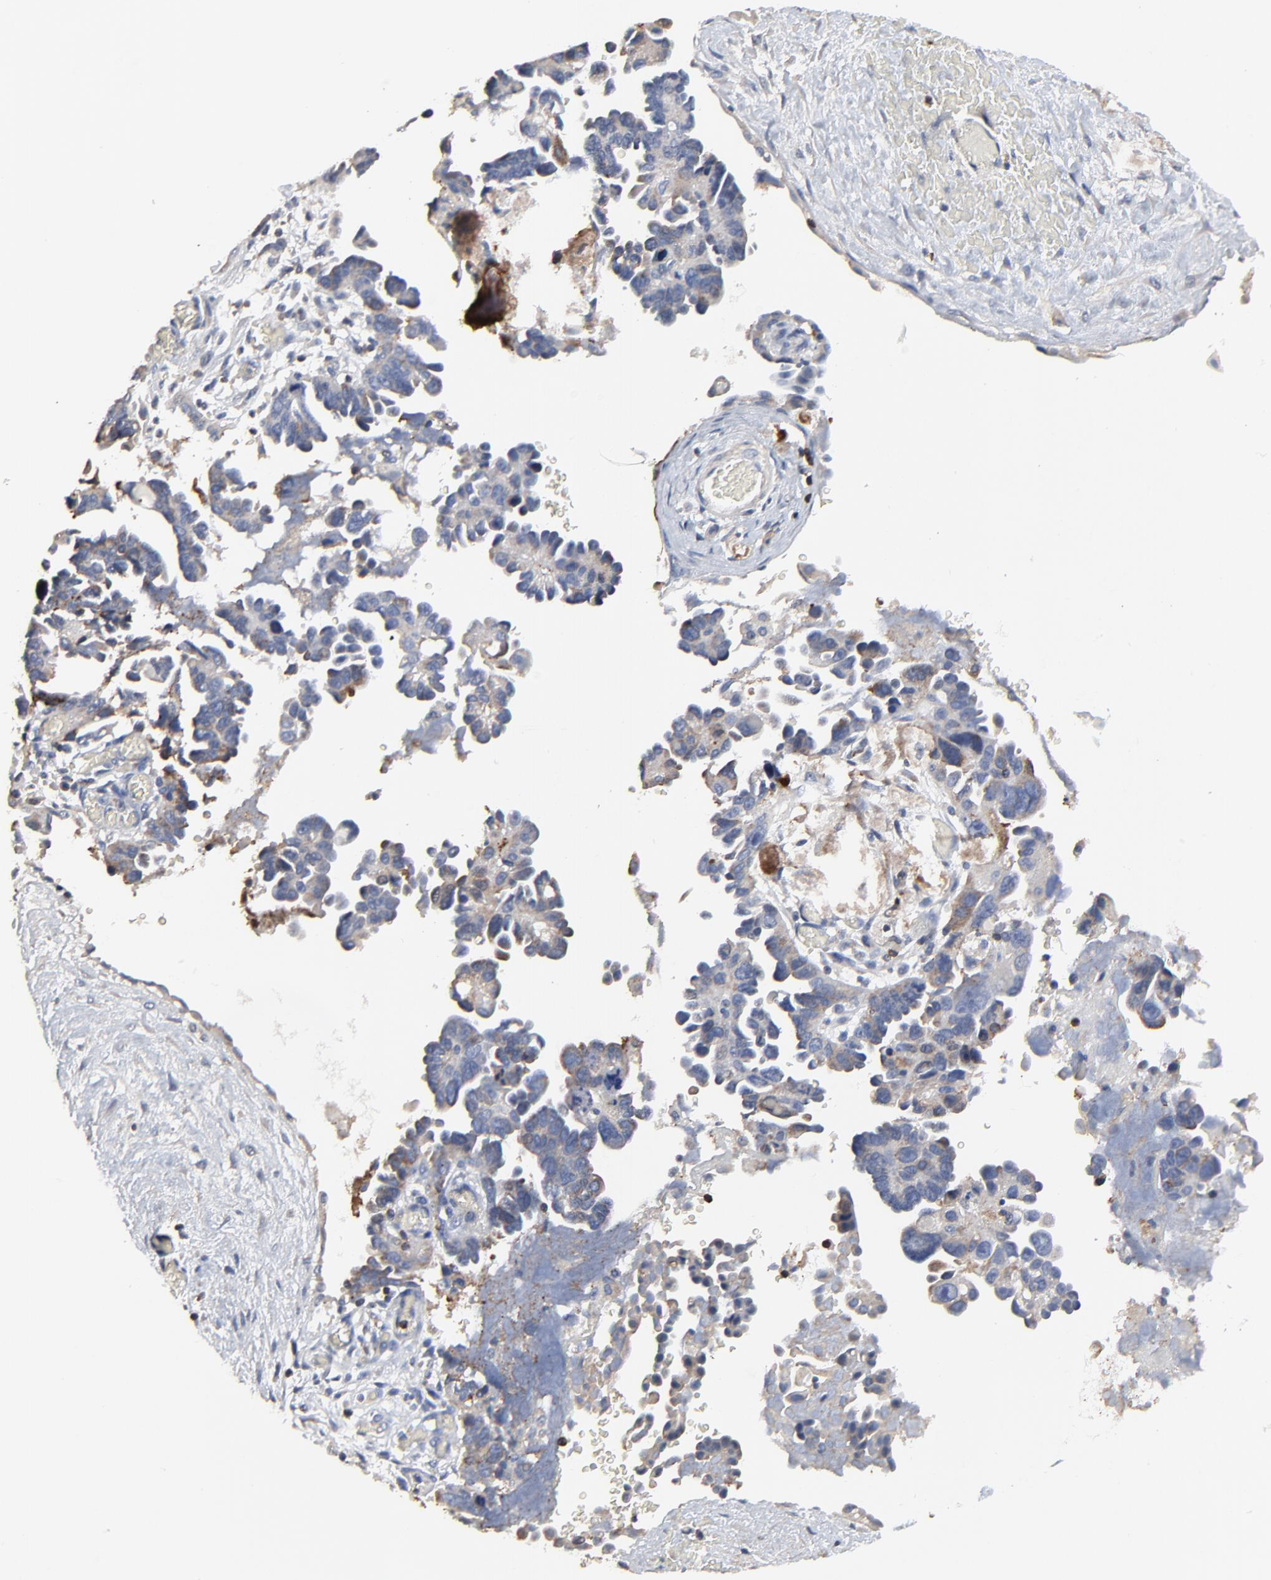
{"staining": {"intensity": "moderate", "quantity": "25%-75%", "location": "cytoplasmic/membranous"}, "tissue": "ovarian cancer", "cell_type": "Tumor cells", "image_type": "cancer", "snomed": [{"axis": "morphology", "description": "Cystadenocarcinoma, serous, NOS"}, {"axis": "topography", "description": "Ovary"}], "caption": "Human ovarian serous cystadenocarcinoma stained for a protein (brown) reveals moderate cytoplasmic/membranous positive staining in approximately 25%-75% of tumor cells.", "gene": "SKAP1", "patient": {"sex": "female", "age": 63}}